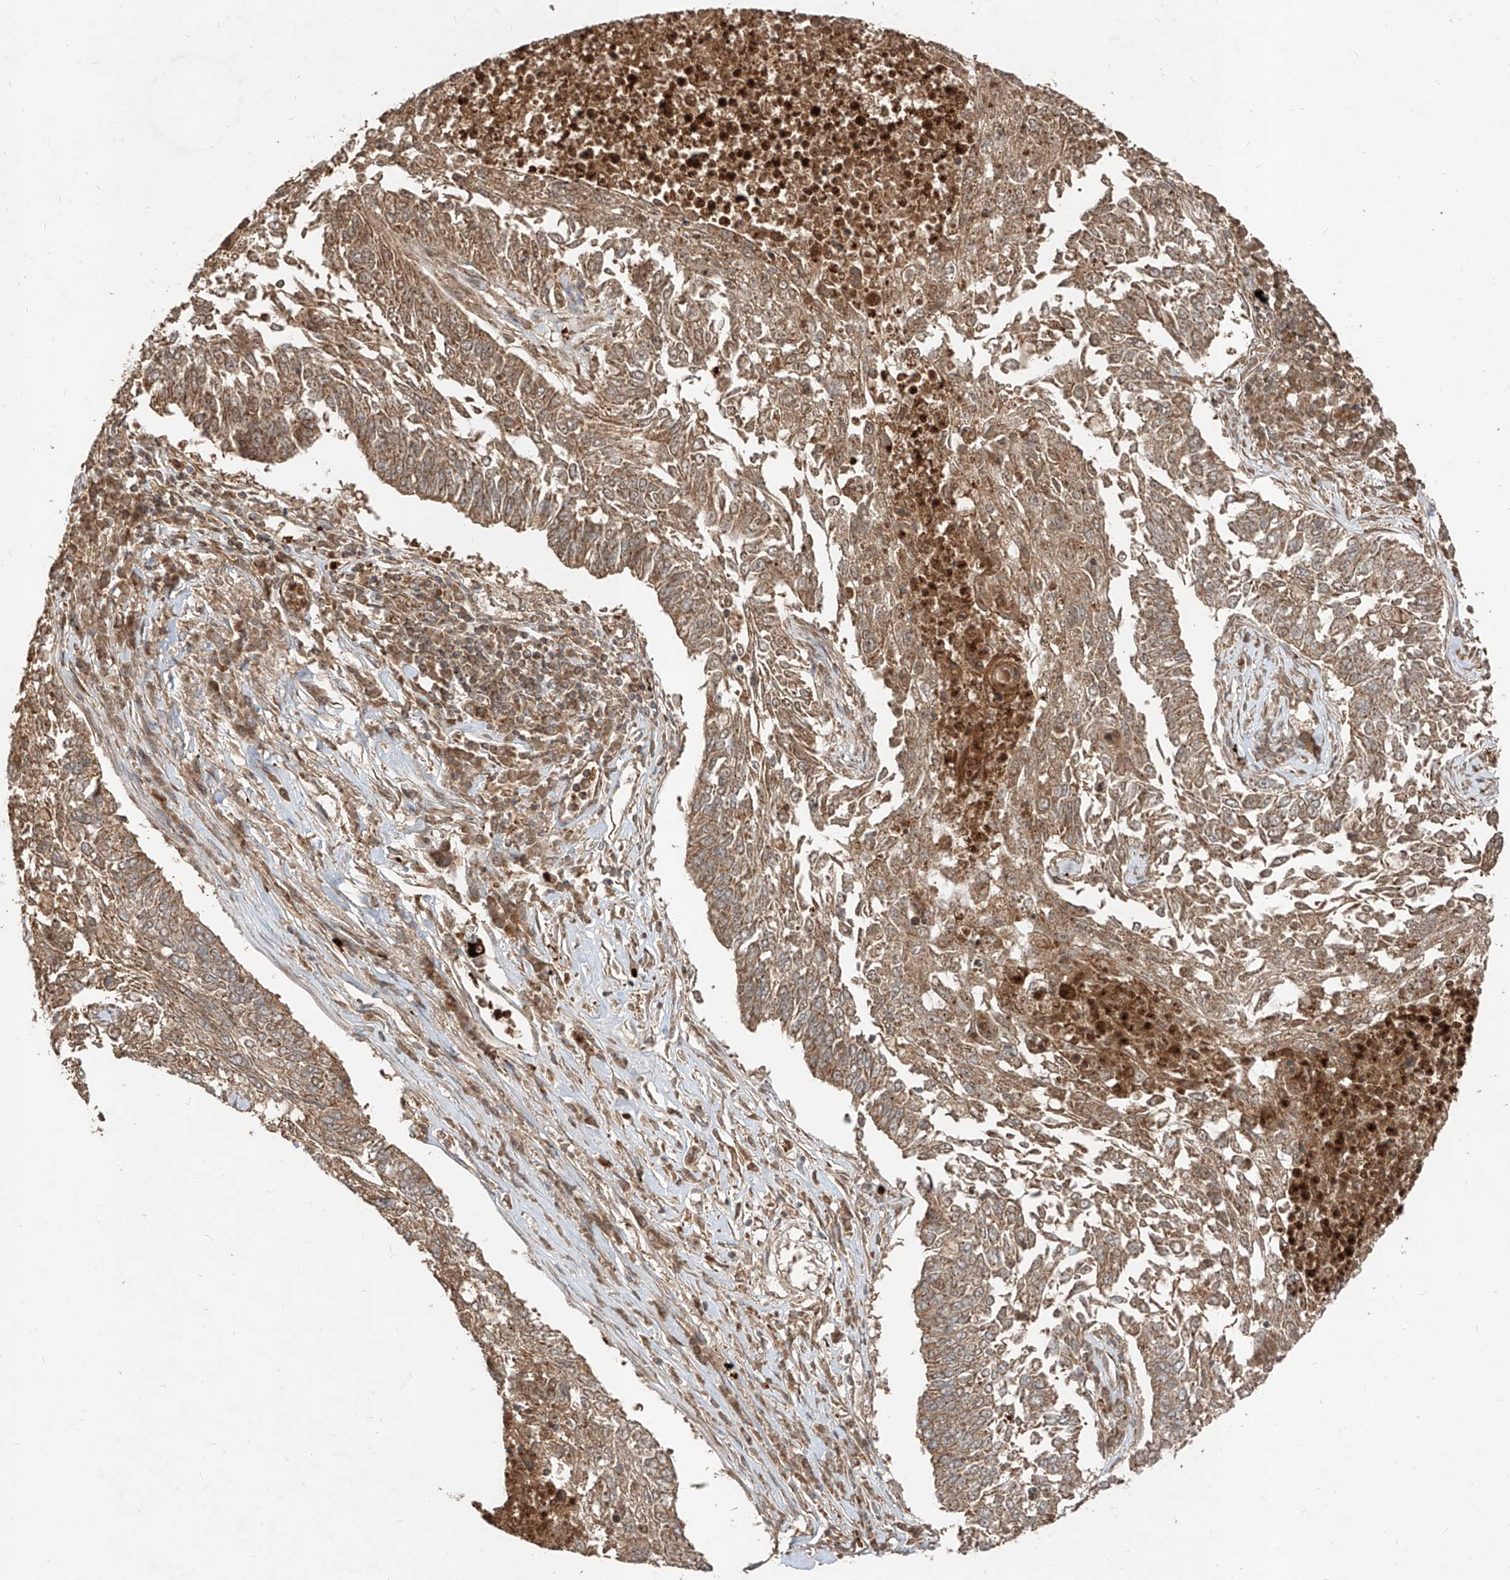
{"staining": {"intensity": "moderate", "quantity": ">75%", "location": "cytoplasmic/membranous"}, "tissue": "lung cancer", "cell_type": "Tumor cells", "image_type": "cancer", "snomed": [{"axis": "morphology", "description": "Normal tissue, NOS"}, {"axis": "morphology", "description": "Squamous cell carcinoma, NOS"}, {"axis": "topography", "description": "Cartilage tissue"}, {"axis": "topography", "description": "Bronchus"}, {"axis": "topography", "description": "Lung"}], "caption": "Tumor cells reveal medium levels of moderate cytoplasmic/membranous staining in approximately >75% of cells in human squamous cell carcinoma (lung). (Stains: DAB in brown, nuclei in blue, Microscopy: brightfield microscopy at high magnification).", "gene": "AIM2", "patient": {"sex": "female", "age": 49}}